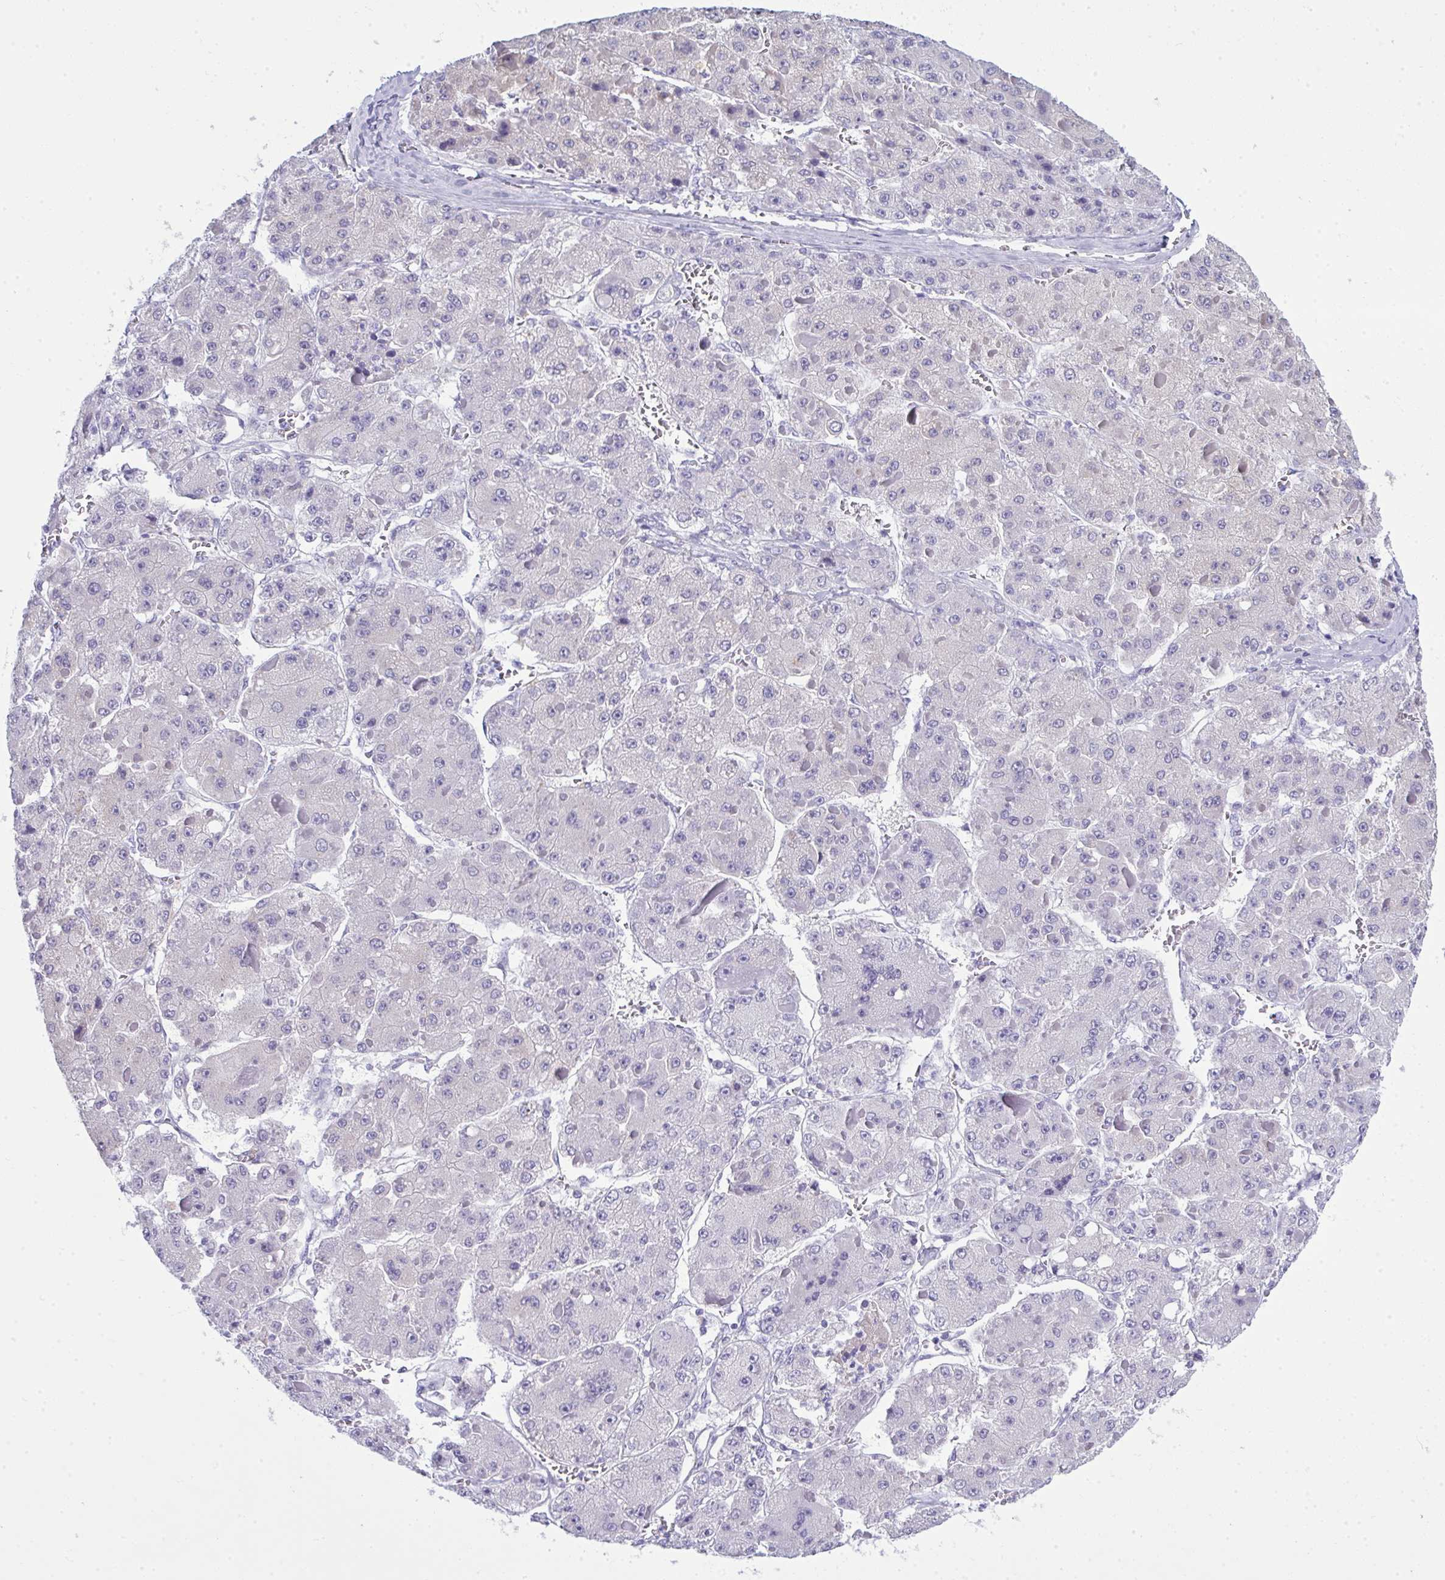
{"staining": {"intensity": "negative", "quantity": "none", "location": "none"}, "tissue": "liver cancer", "cell_type": "Tumor cells", "image_type": "cancer", "snomed": [{"axis": "morphology", "description": "Carcinoma, Hepatocellular, NOS"}, {"axis": "topography", "description": "Liver"}], "caption": "Tumor cells are negative for protein expression in human hepatocellular carcinoma (liver).", "gene": "QDPR", "patient": {"sex": "female", "age": 73}}